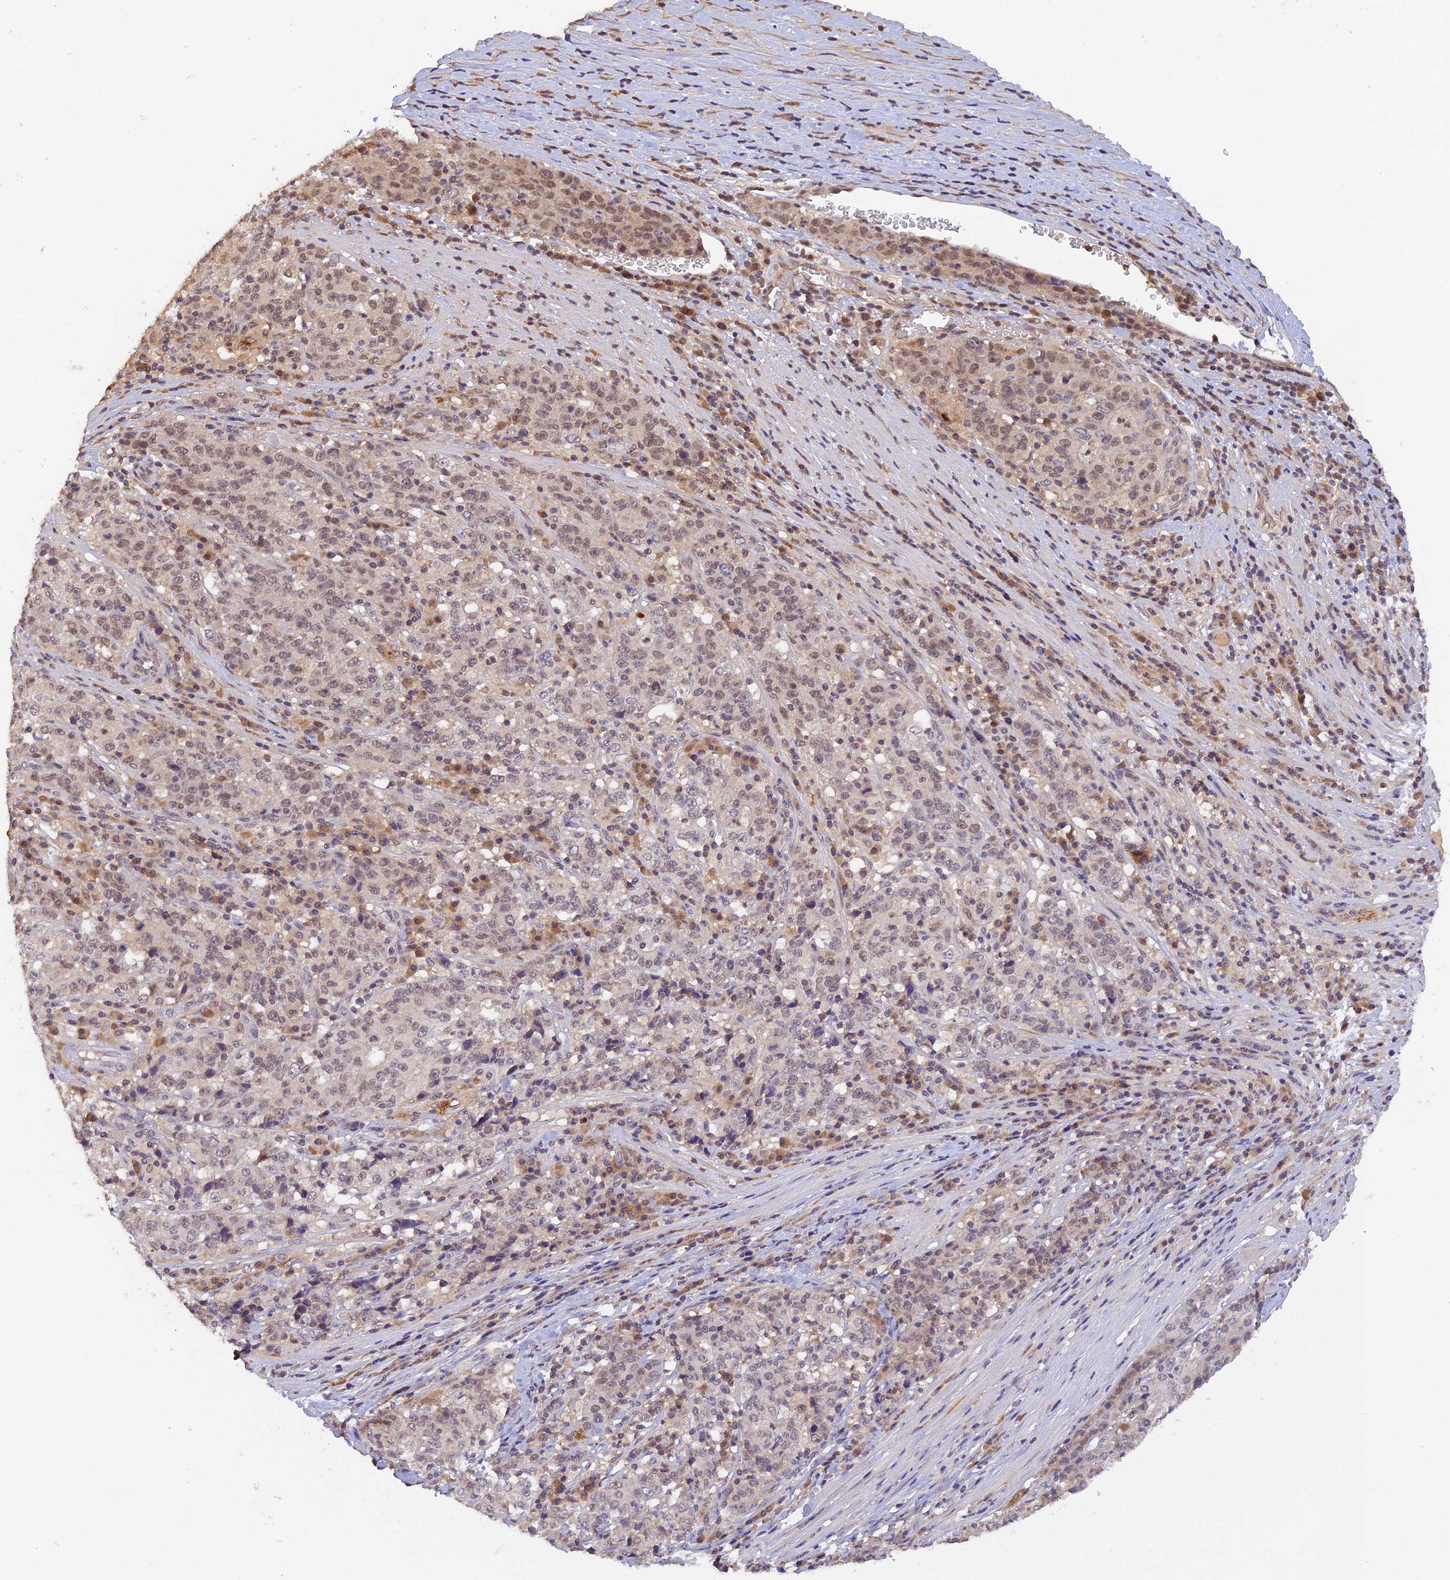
{"staining": {"intensity": "weak", "quantity": "25%-75%", "location": "nuclear"}, "tissue": "stomach cancer", "cell_type": "Tumor cells", "image_type": "cancer", "snomed": [{"axis": "morphology", "description": "Adenocarcinoma, NOS"}, {"axis": "topography", "description": "Stomach"}], "caption": "This image shows stomach cancer (adenocarcinoma) stained with immunohistochemistry to label a protein in brown. The nuclear of tumor cells show weak positivity for the protein. Nuclei are counter-stained blue.", "gene": "ZNF436", "patient": {"sex": "male", "age": 59}}